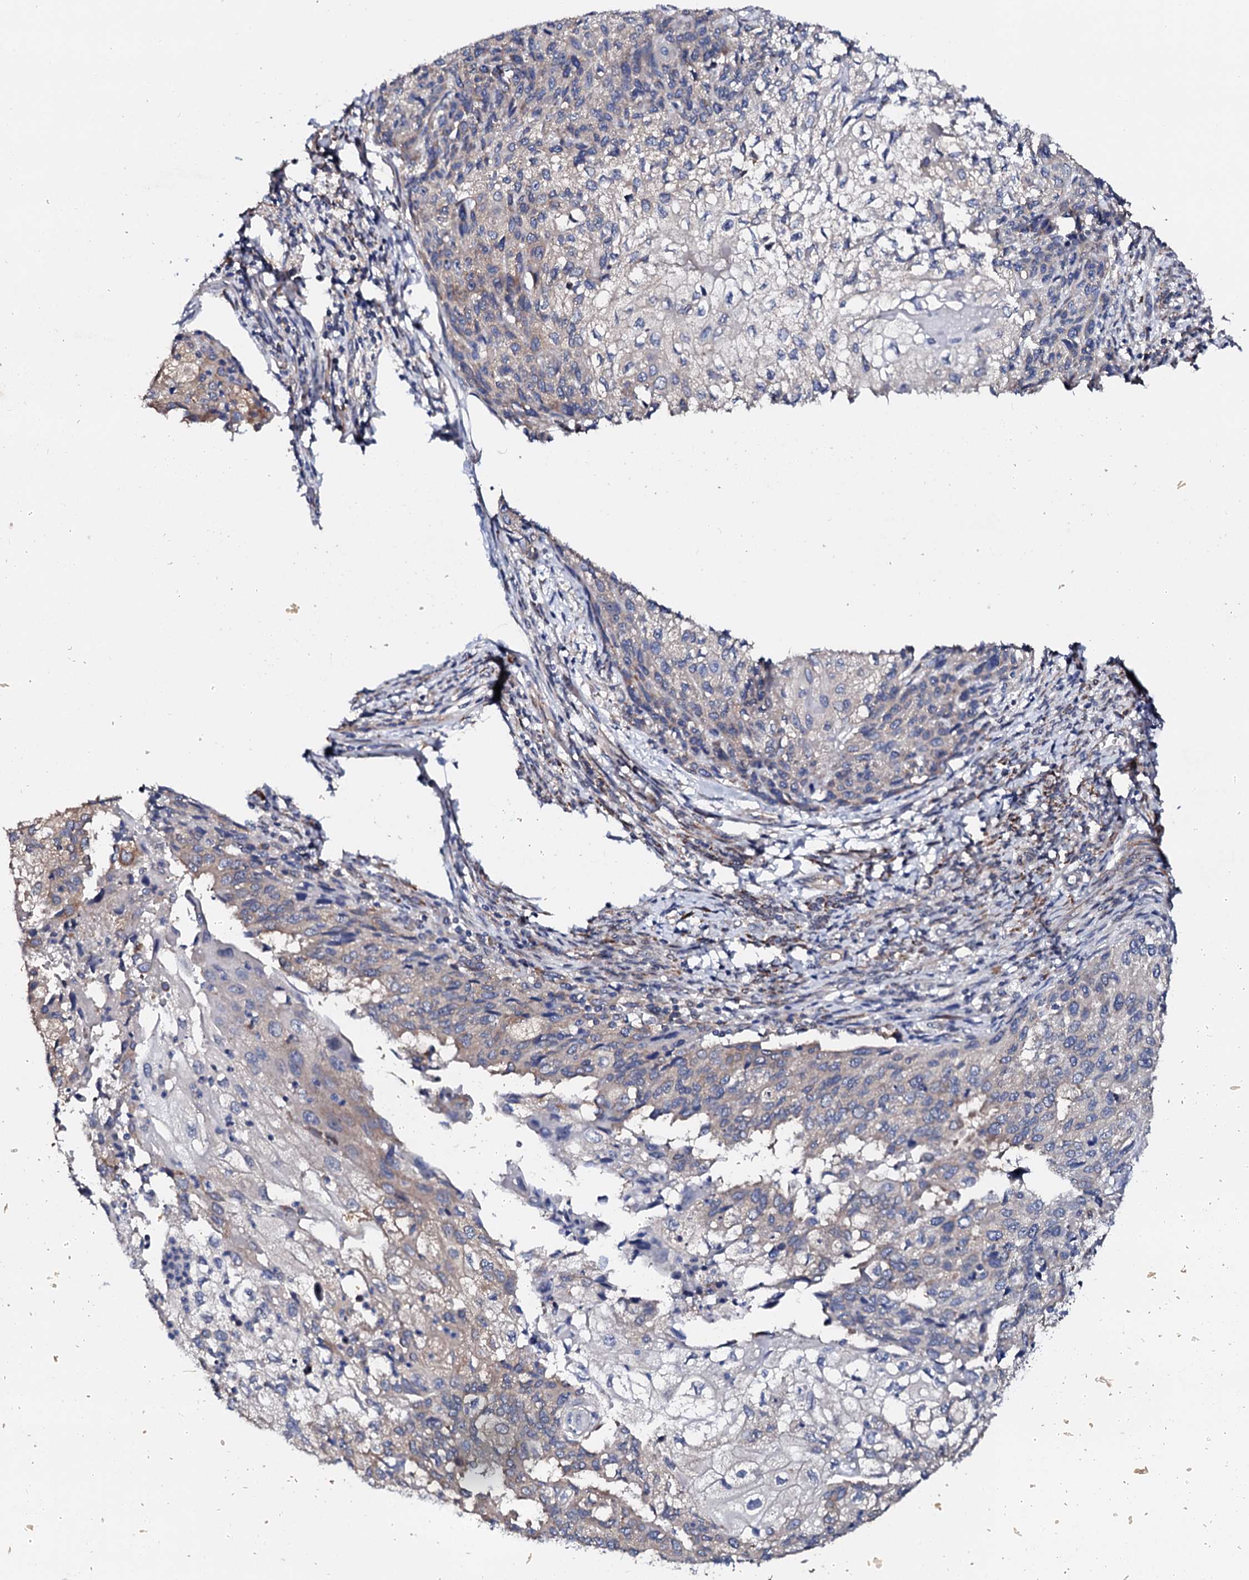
{"staining": {"intensity": "weak", "quantity": "<25%", "location": "cytoplasmic/membranous"}, "tissue": "cervical cancer", "cell_type": "Tumor cells", "image_type": "cancer", "snomed": [{"axis": "morphology", "description": "Squamous cell carcinoma, NOS"}, {"axis": "topography", "description": "Cervix"}], "caption": "Cervical cancer stained for a protein using immunohistochemistry (IHC) exhibits no expression tumor cells.", "gene": "NUP58", "patient": {"sex": "female", "age": 67}}